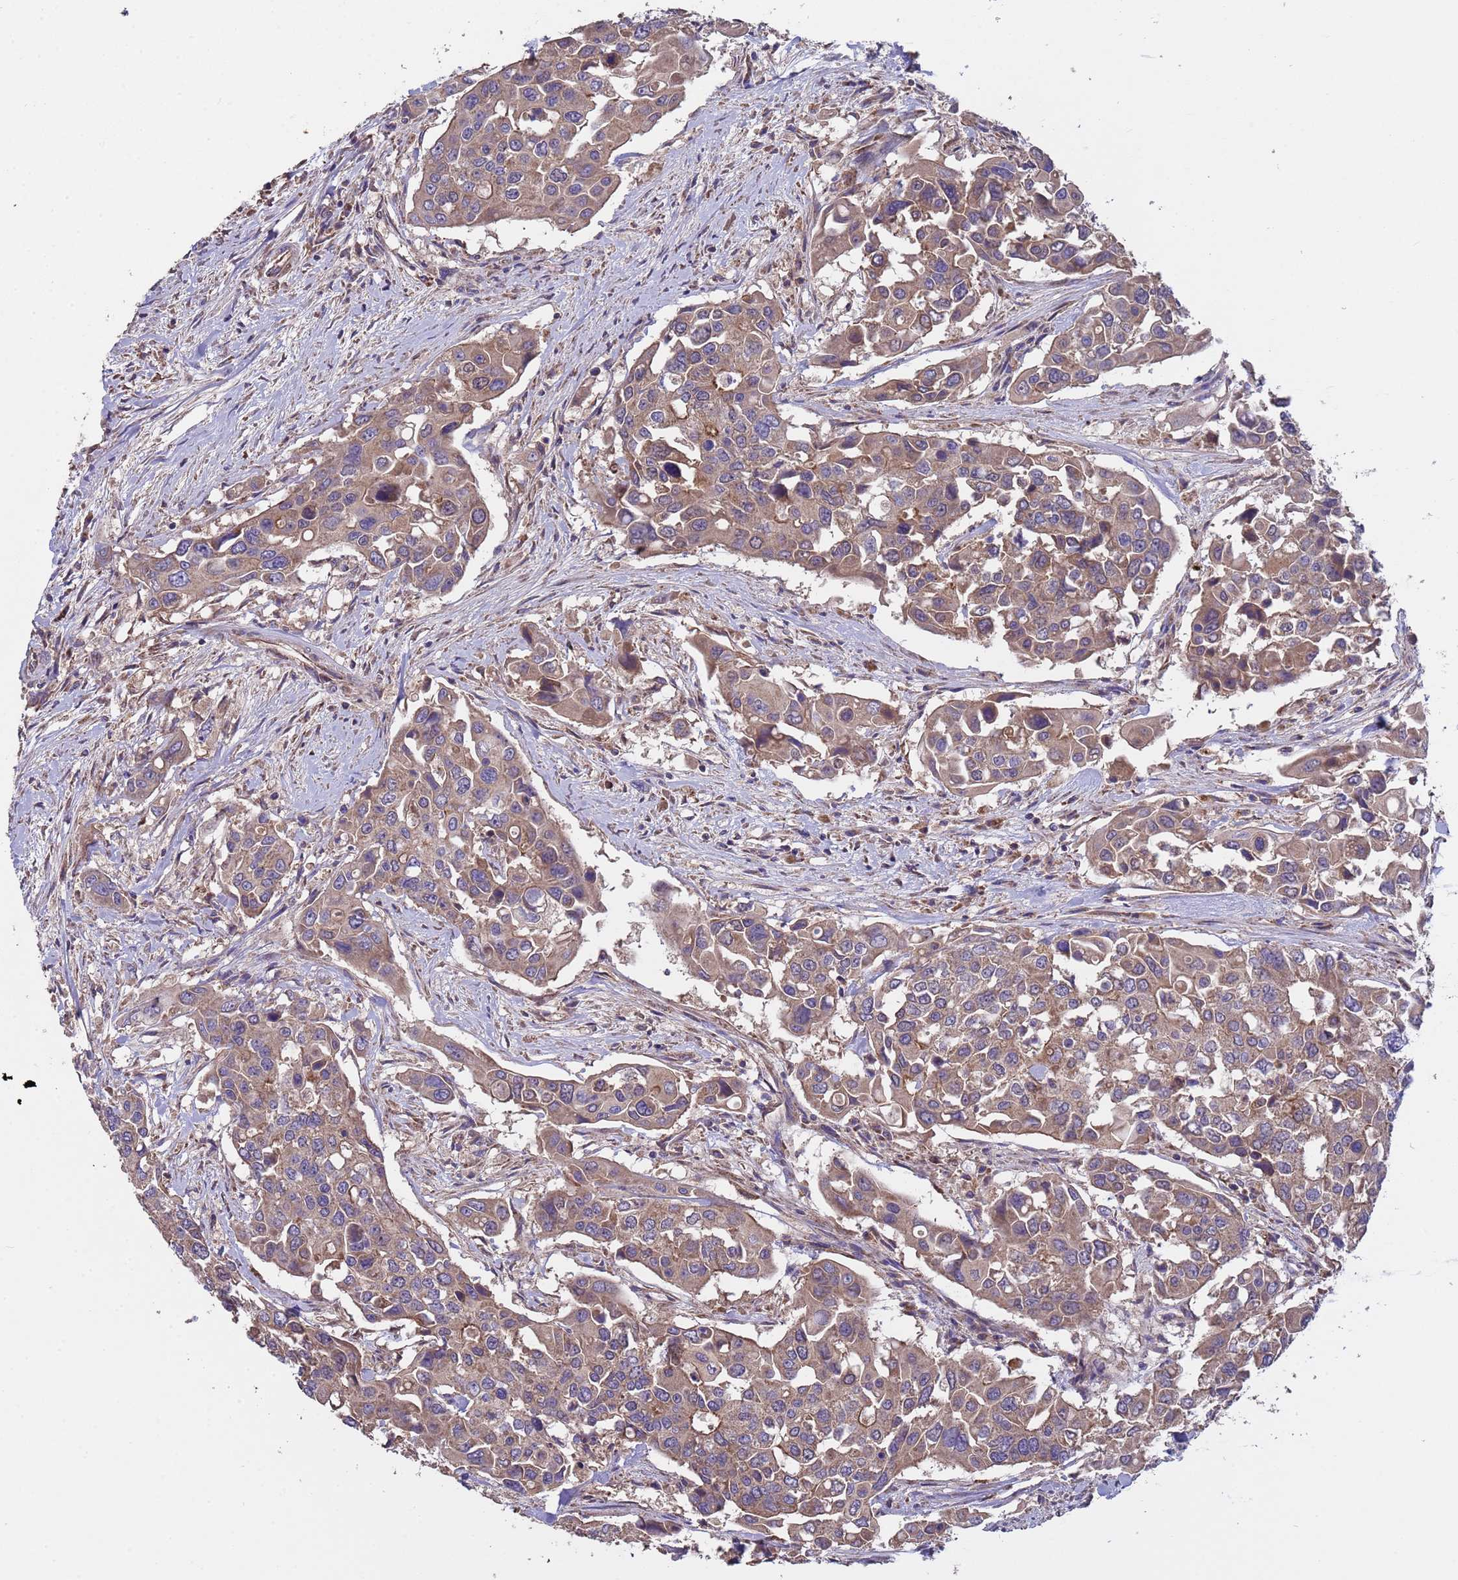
{"staining": {"intensity": "moderate", "quantity": ">75%", "location": "cytoplasmic/membranous"}, "tissue": "colorectal cancer", "cell_type": "Tumor cells", "image_type": "cancer", "snomed": [{"axis": "morphology", "description": "Adenocarcinoma, NOS"}, {"axis": "topography", "description": "Colon"}], "caption": "An immunohistochemistry (IHC) photomicrograph of neoplastic tissue is shown. Protein staining in brown highlights moderate cytoplasmic/membranous positivity in colorectal cancer (adenocarcinoma) within tumor cells.", "gene": "EEF1AKMT1", "patient": {"sex": "male", "age": 77}}